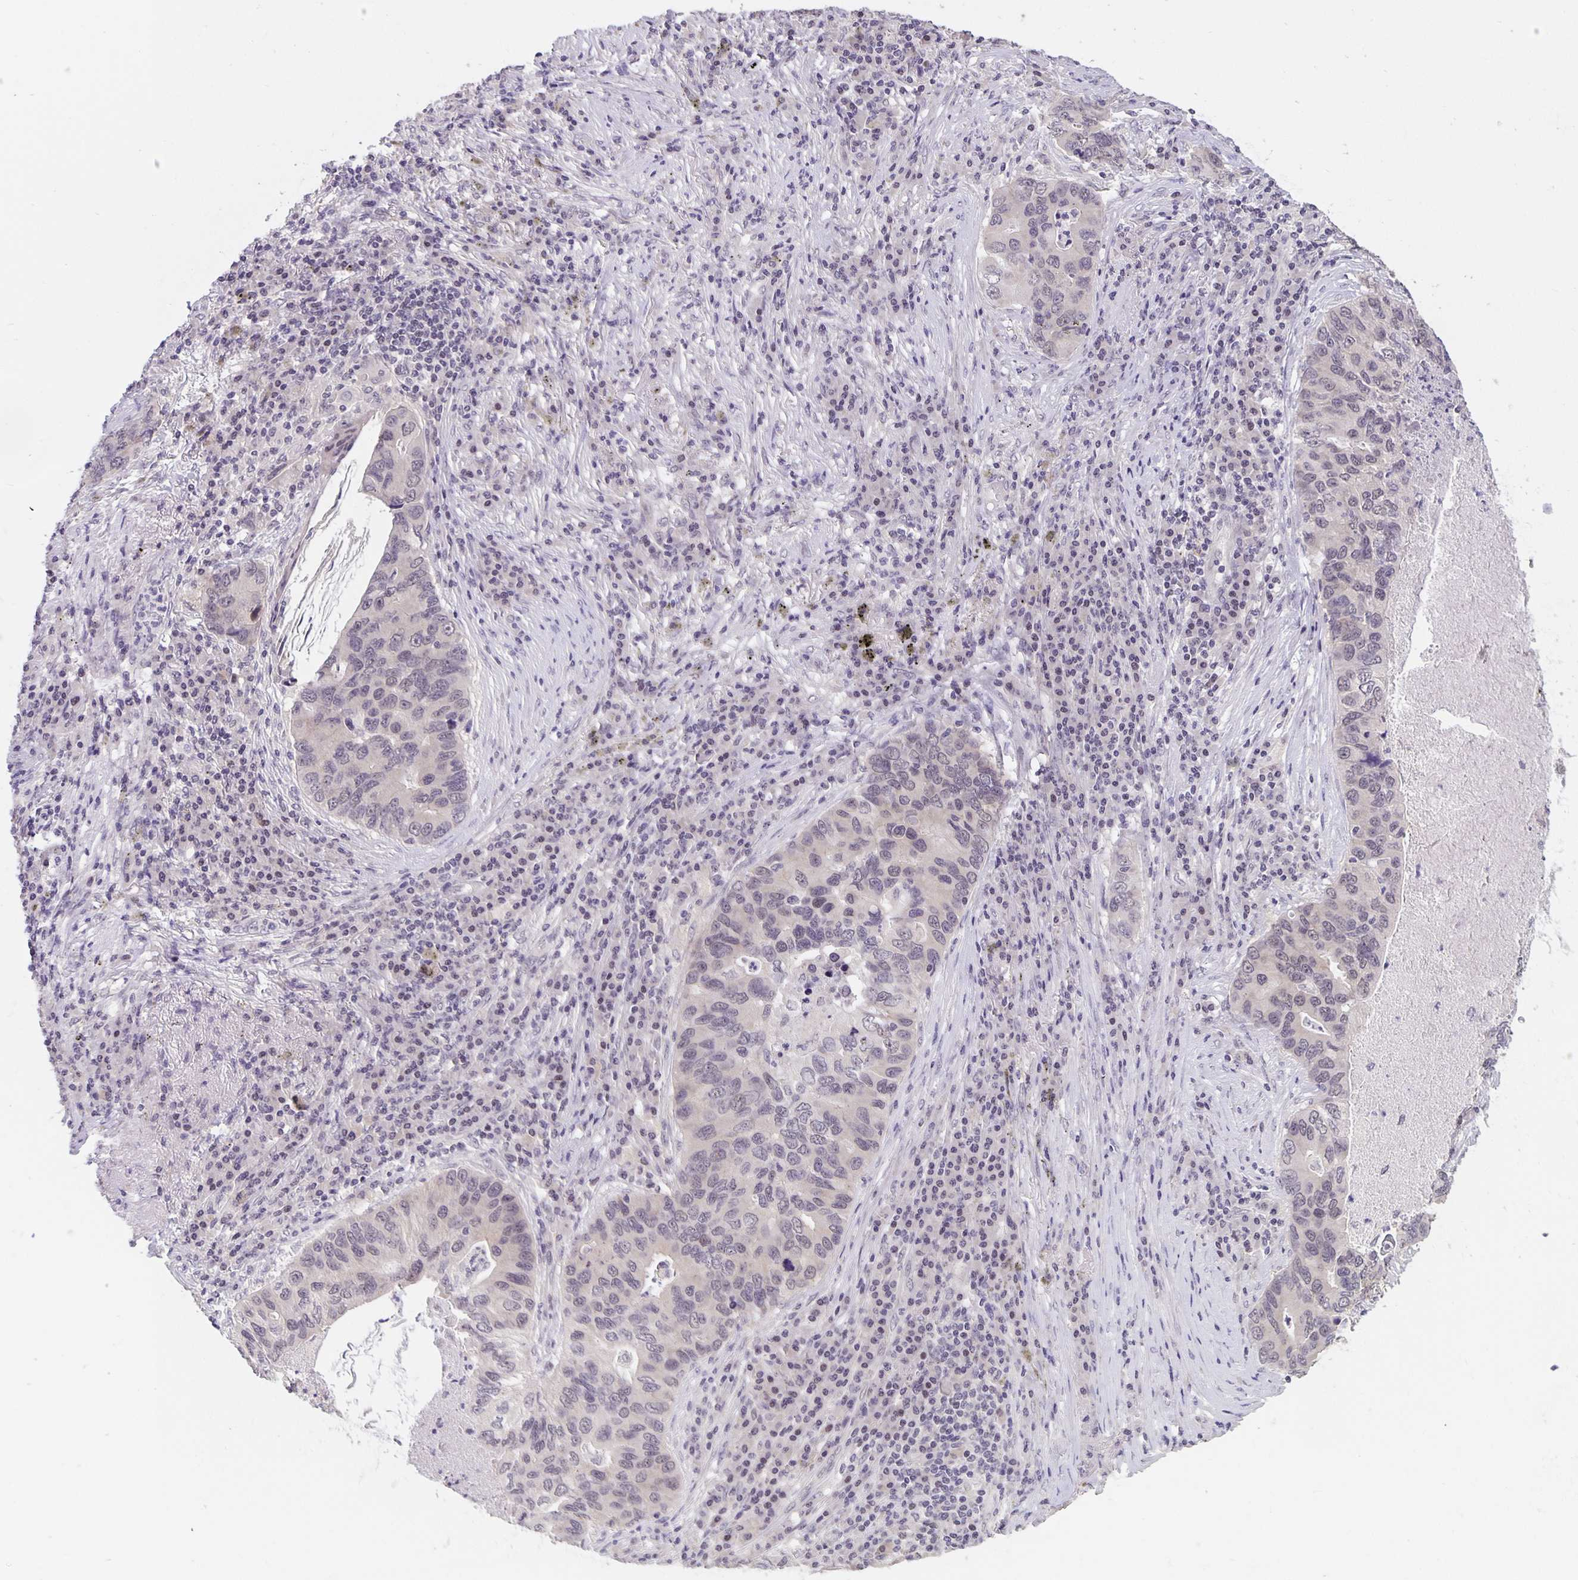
{"staining": {"intensity": "negative", "quantity": "none", "location": "none"}, "tissue": "lung cancer", "cell_type": "Tumor cells", "image_type": "cancer", "snomed": [{"axis": "morphology", "description": "Adenocarcinoma, NOS"}, {"axis": "morphology", "description": "Adenocarcinoma, metastatic, NOS"}, {"axis": "topography", "description": "Lymph node"}, {"axis": "topography", "description": "Lung"}], "caption": "DAB (3,3'-diaminobenzidine) immunohistochemical staining of lung cancer (metastatic adenocarcinoma) exhibits no significant positivity in tumor cells. (DAB immunohistochemistry (IHC), high magnification).", "gene": "ARVCF", "patient": {"sex": "female", "age": 54}}